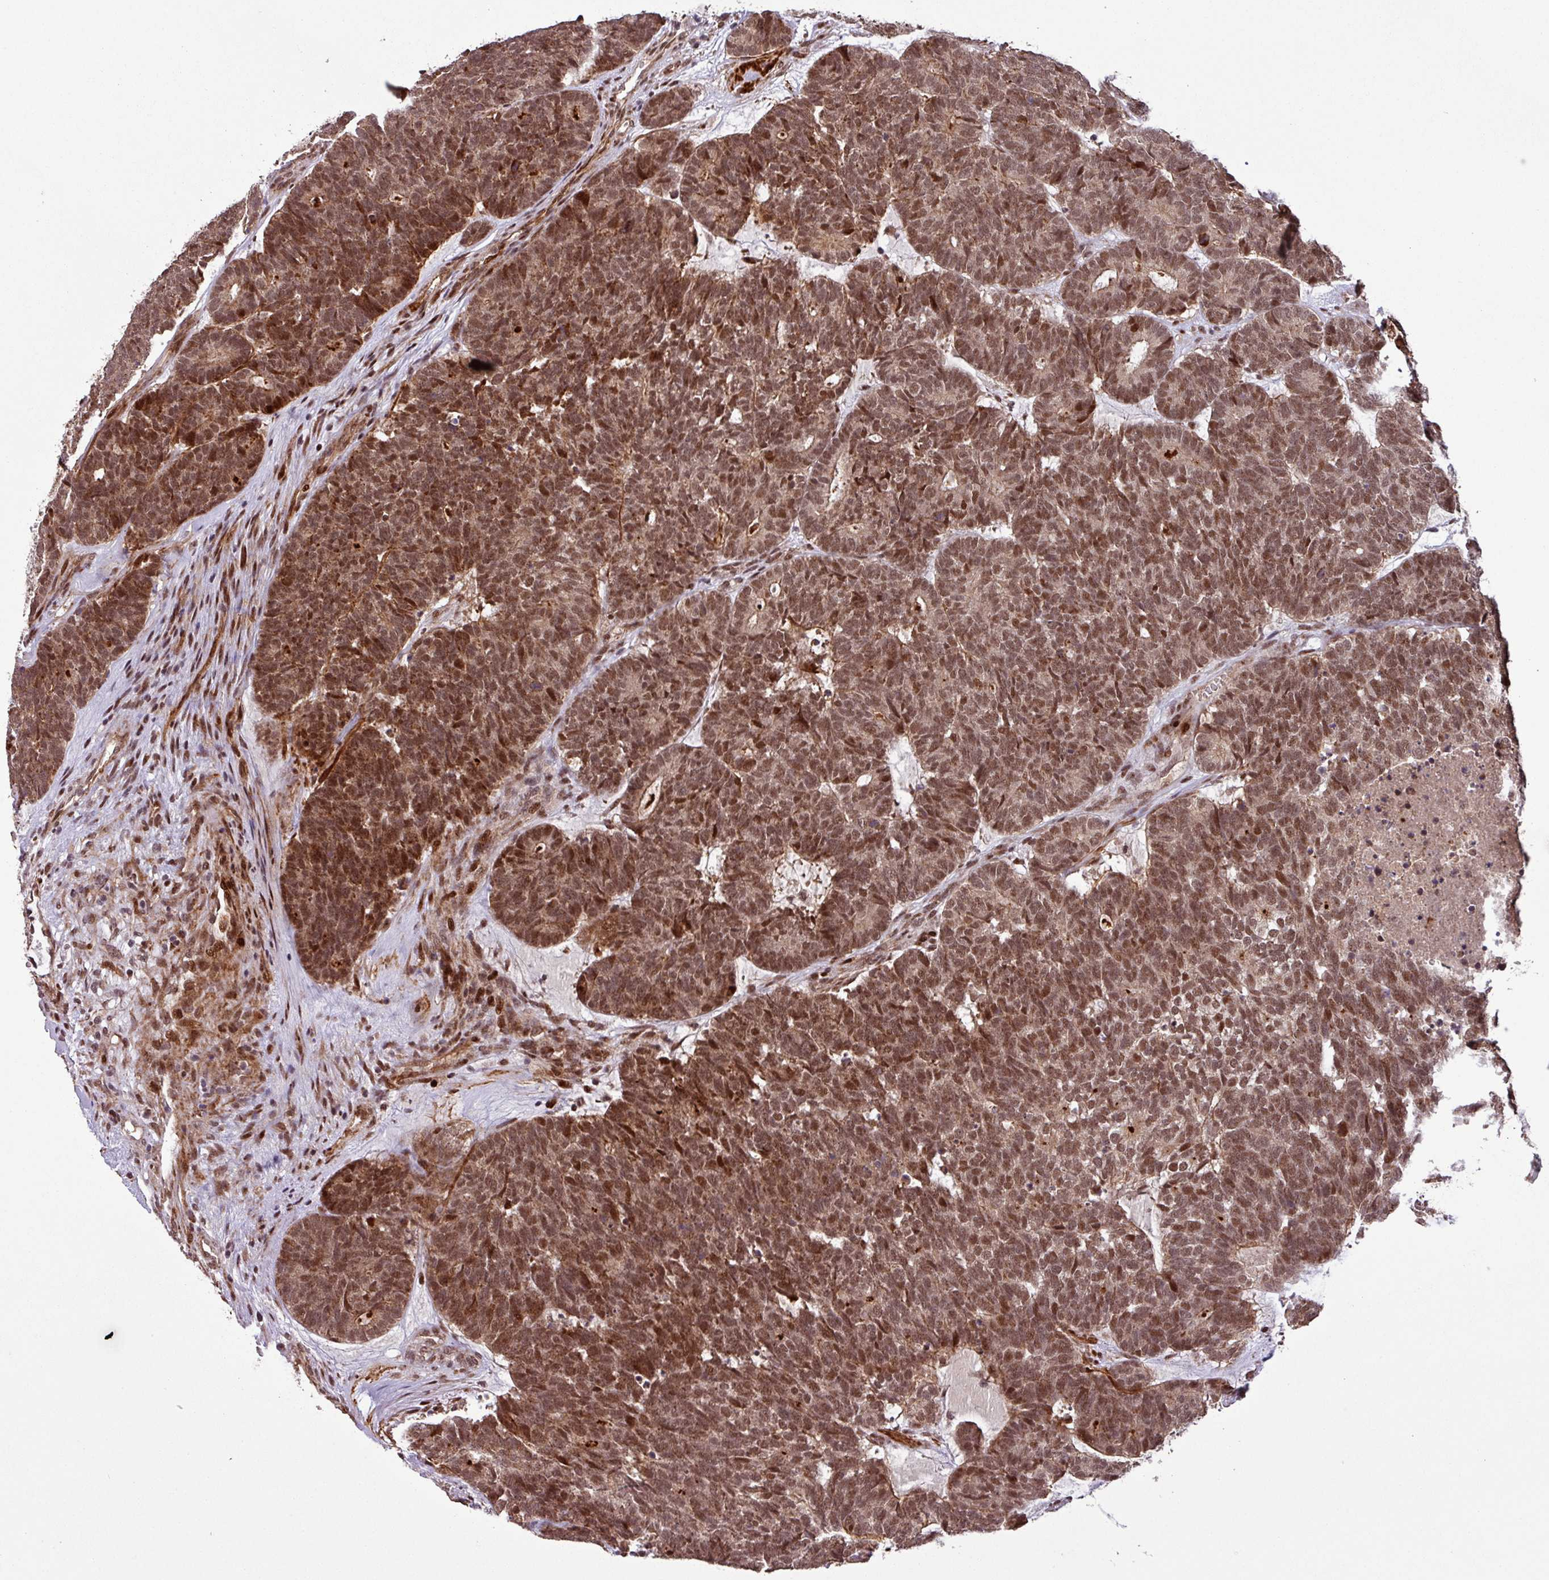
{"staining": {"intensity": "moderate", "quantity": ">75%", "location": "cytoplasmic/membranous,nuclear"}, "tissue": "head and neck cancer", "cell_type": "Tumor cells", "image_type": "cancer", "snomed": [{"axis": "morphology", "description": "Adenocarcinoma, NOS"}, {"axis": "topography", "description": "Head-Neck"}], "caption": "Head and neck cancer tissue displays moderate cytoplasmic/membranous and nuclear positivity in approximately >75% of tumor cells, visualized by immunohistochemistry.", "gene": "SLC22A24", "patient": {"sex": "female", "age": 81}}